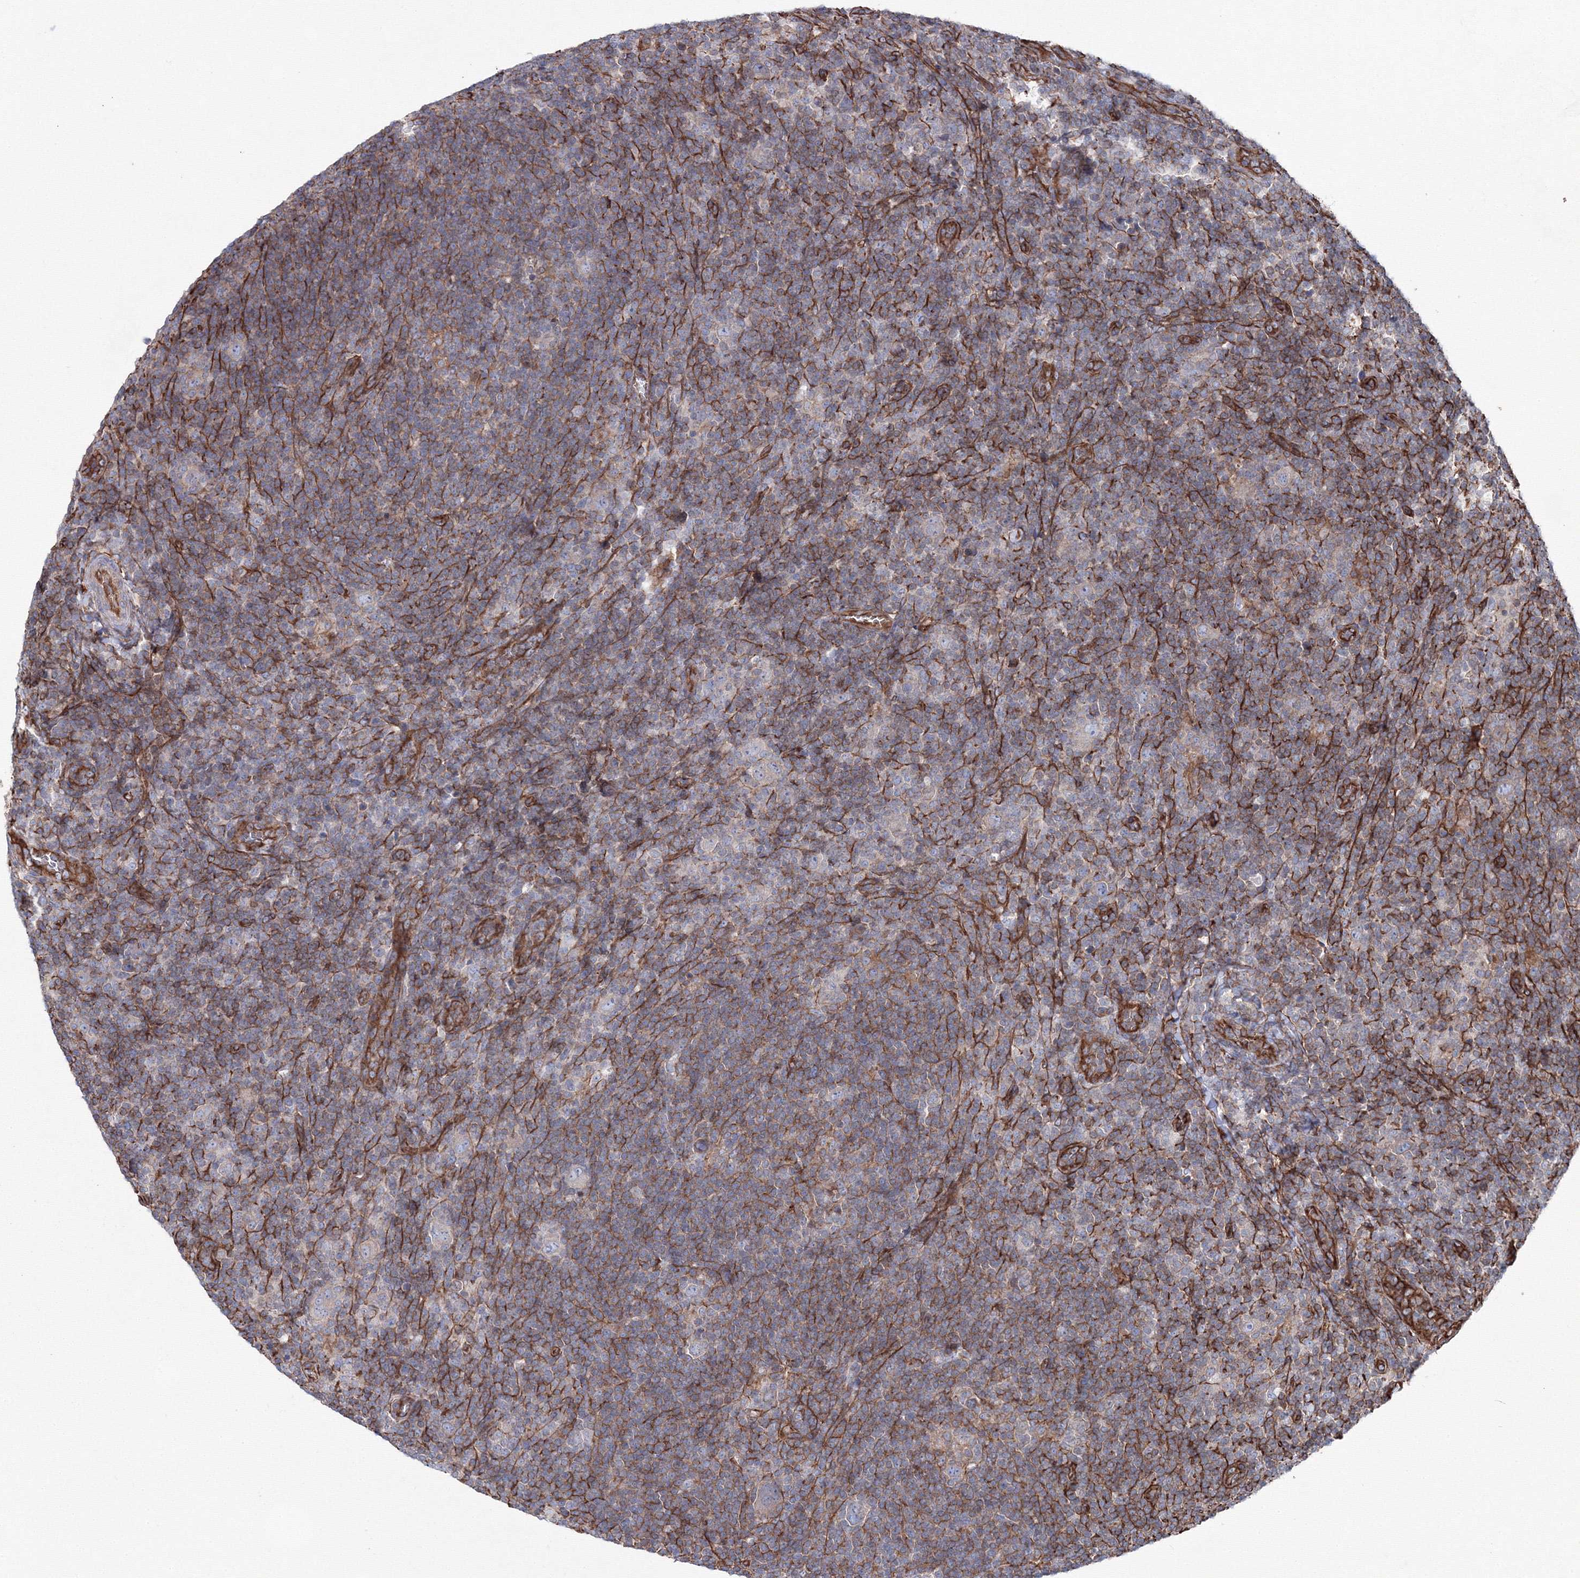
{"staining": {"intensity": "weak", "quantity": "<25%", "location": "cytoplasmic/membranous"}, "tissue": "lymphoma", "cell_type": "Tumor cells", "image_type": "cancer", "snomed": [{"axis": "morphology", "description": "Hodgkin's disease, NOS"}, {"axis": "topography", "description": "Lymph node"}], "caption": "Immunohistochemistry (IHC) photomicrograph of lymphoma stained for a protein (brown), which reveals no staining in tumor cells. The staining was performed using DAB (3,3'-diaminobenzidine) to visualize the protein expression in brown, while the nuclei were stained in blue with hematoxylin (Magnification: 20x).", "gene": "ANKRD37", "patient": {"sex": "female", "age": 57}}